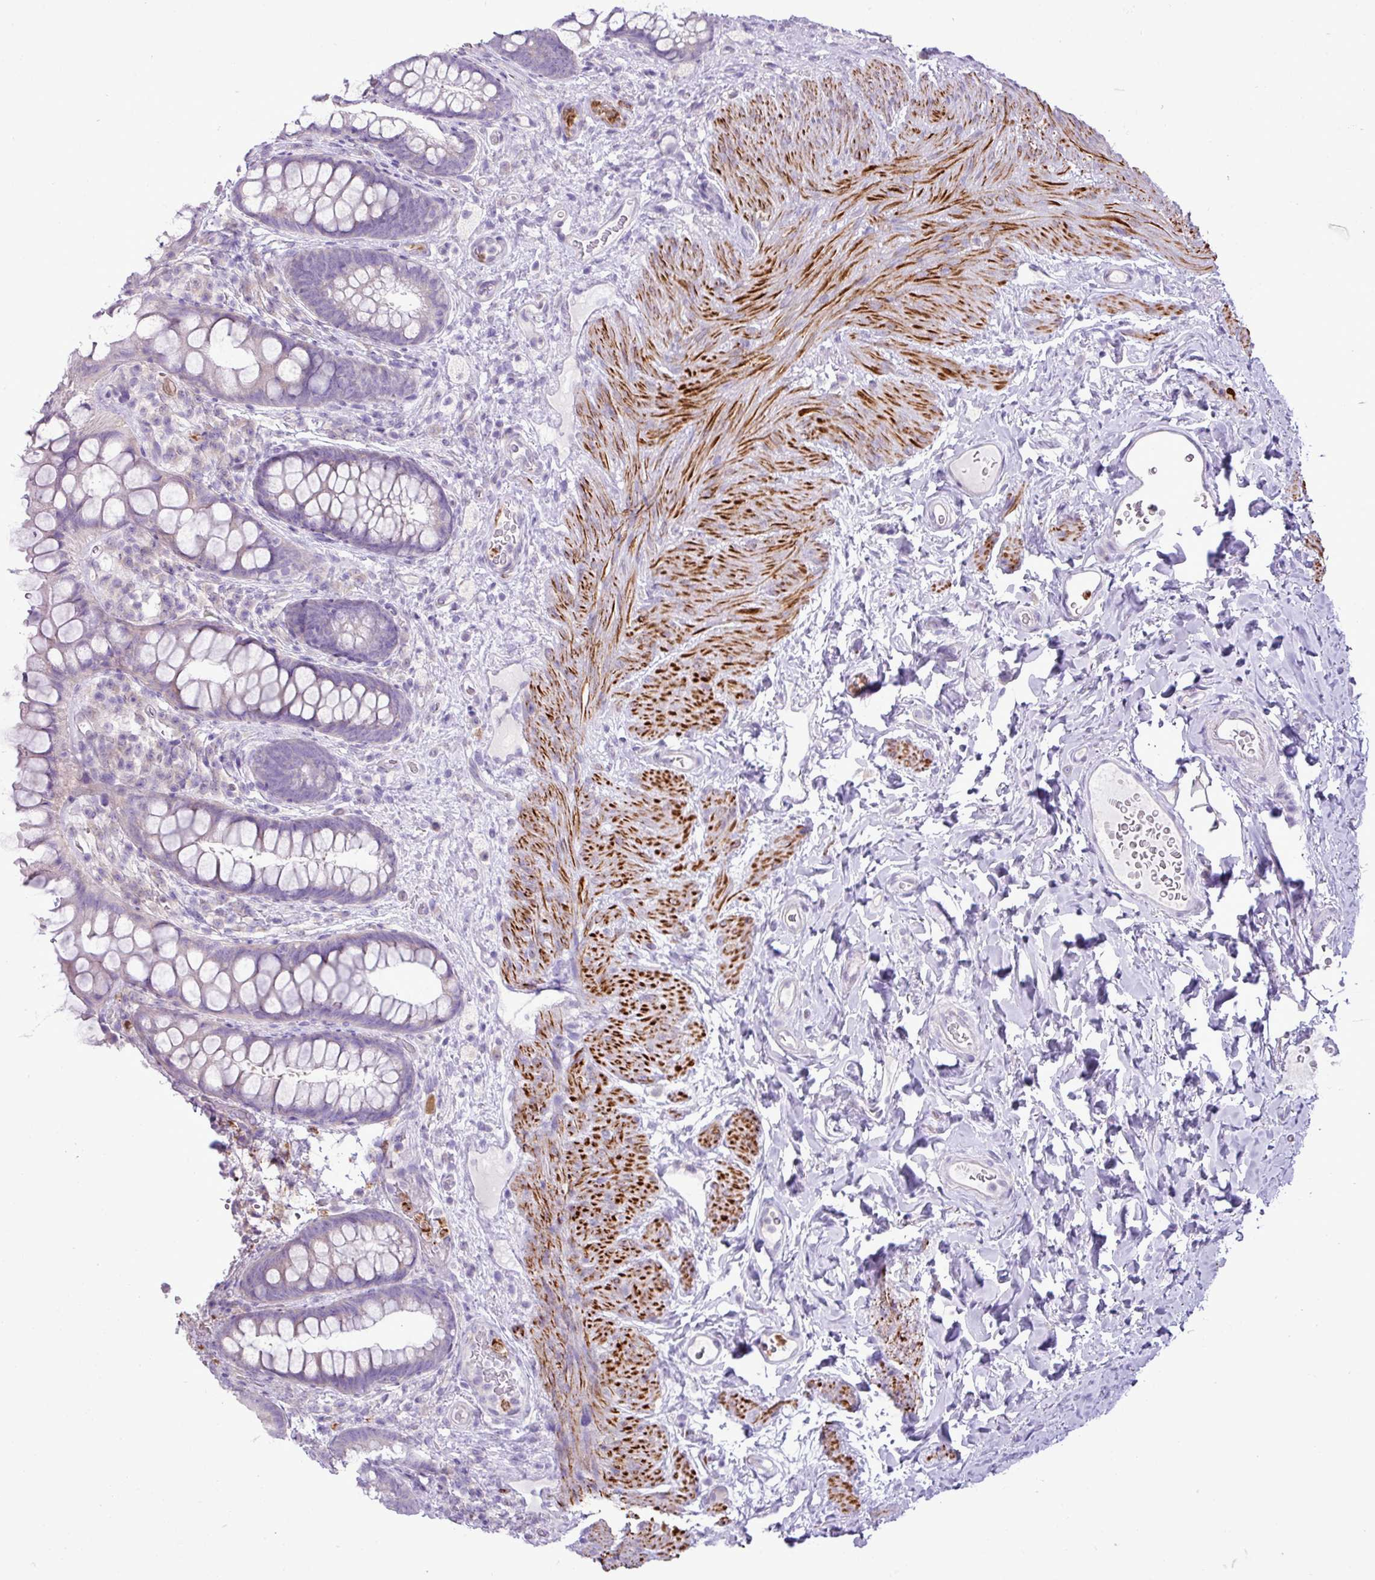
{"staining": {"intensity": "negative", "quantity": "none", "location": "none"}, "tissue": "rectum", "cell_type": "Glandular cells", "image_type": "normal", "snomed": [{"axis": "morphology", "description": "Normal tissue, NOS"}, {"axis": "topography", "description": "Rectum"}, {"axis": "topography", "description": "Peripheral nerve tissue"}], "caption": "DAB (3,3'-diaminobenzidine) immunohistochemical staining of normal human rectum shows no significant expression in glandular cells.", "gene": "ZSCAN5A", "patient": {"sex": "female", "age": 69}}